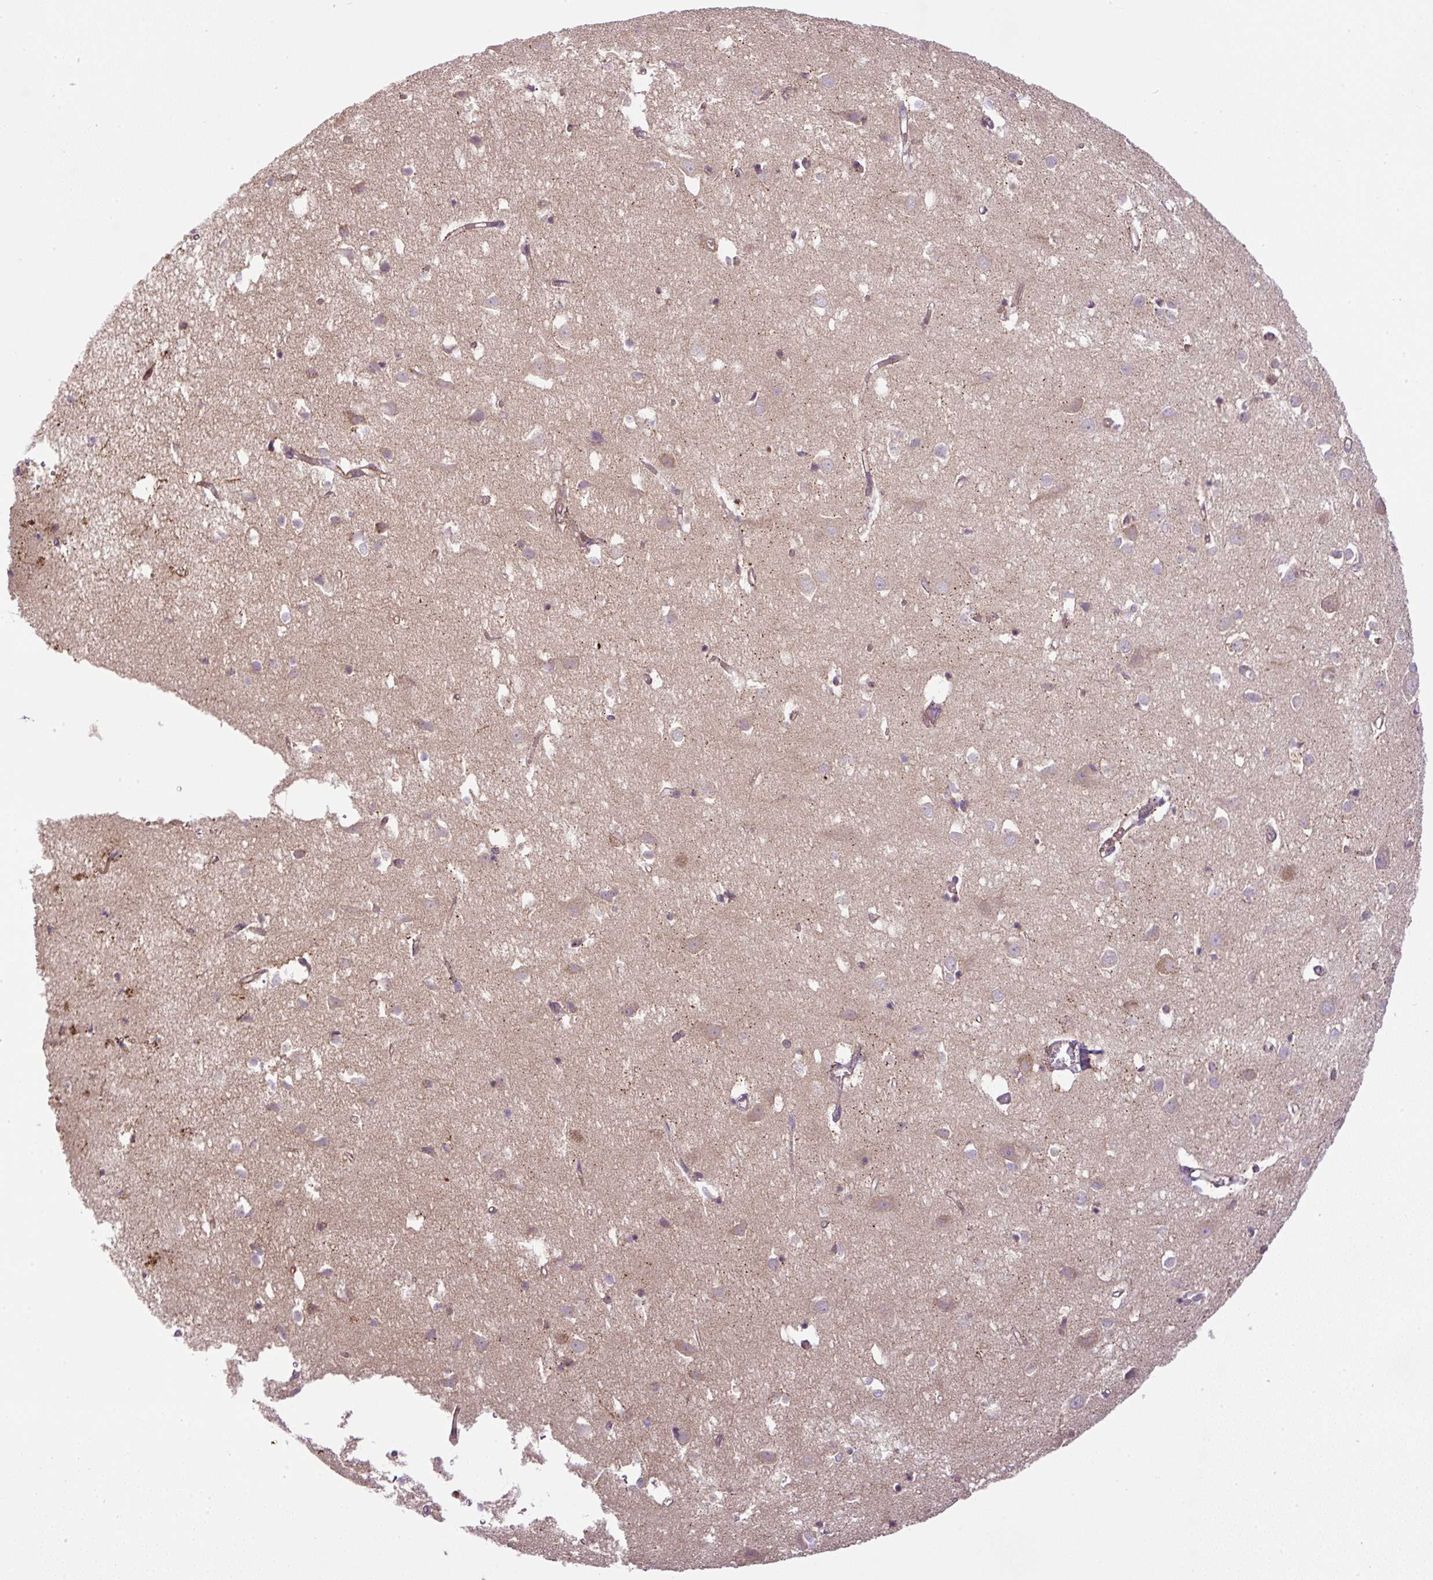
{"staining": {"intensity": "moderate", "quantity": ">75%", "location": "cytoplasmic/membranous"}, "tissue": "cerebral cortex", "cell_type": "Endothelial cells", "image_type": "normal", "snomed": [{"axis": "morphology", "description": "Normal tissue, NOS"}, {"axis": "topography", "description": "Cerebral cortex"}], "caption": "Endothelial cells exhibit medium levels of moderate cytoplasmic/membranous expression in about >75% of cells in normal human cerebral cortex. Nuclei are stained in blue.", "gene": "ZNF547", "patient": {"sex": "male", "age": 70}}